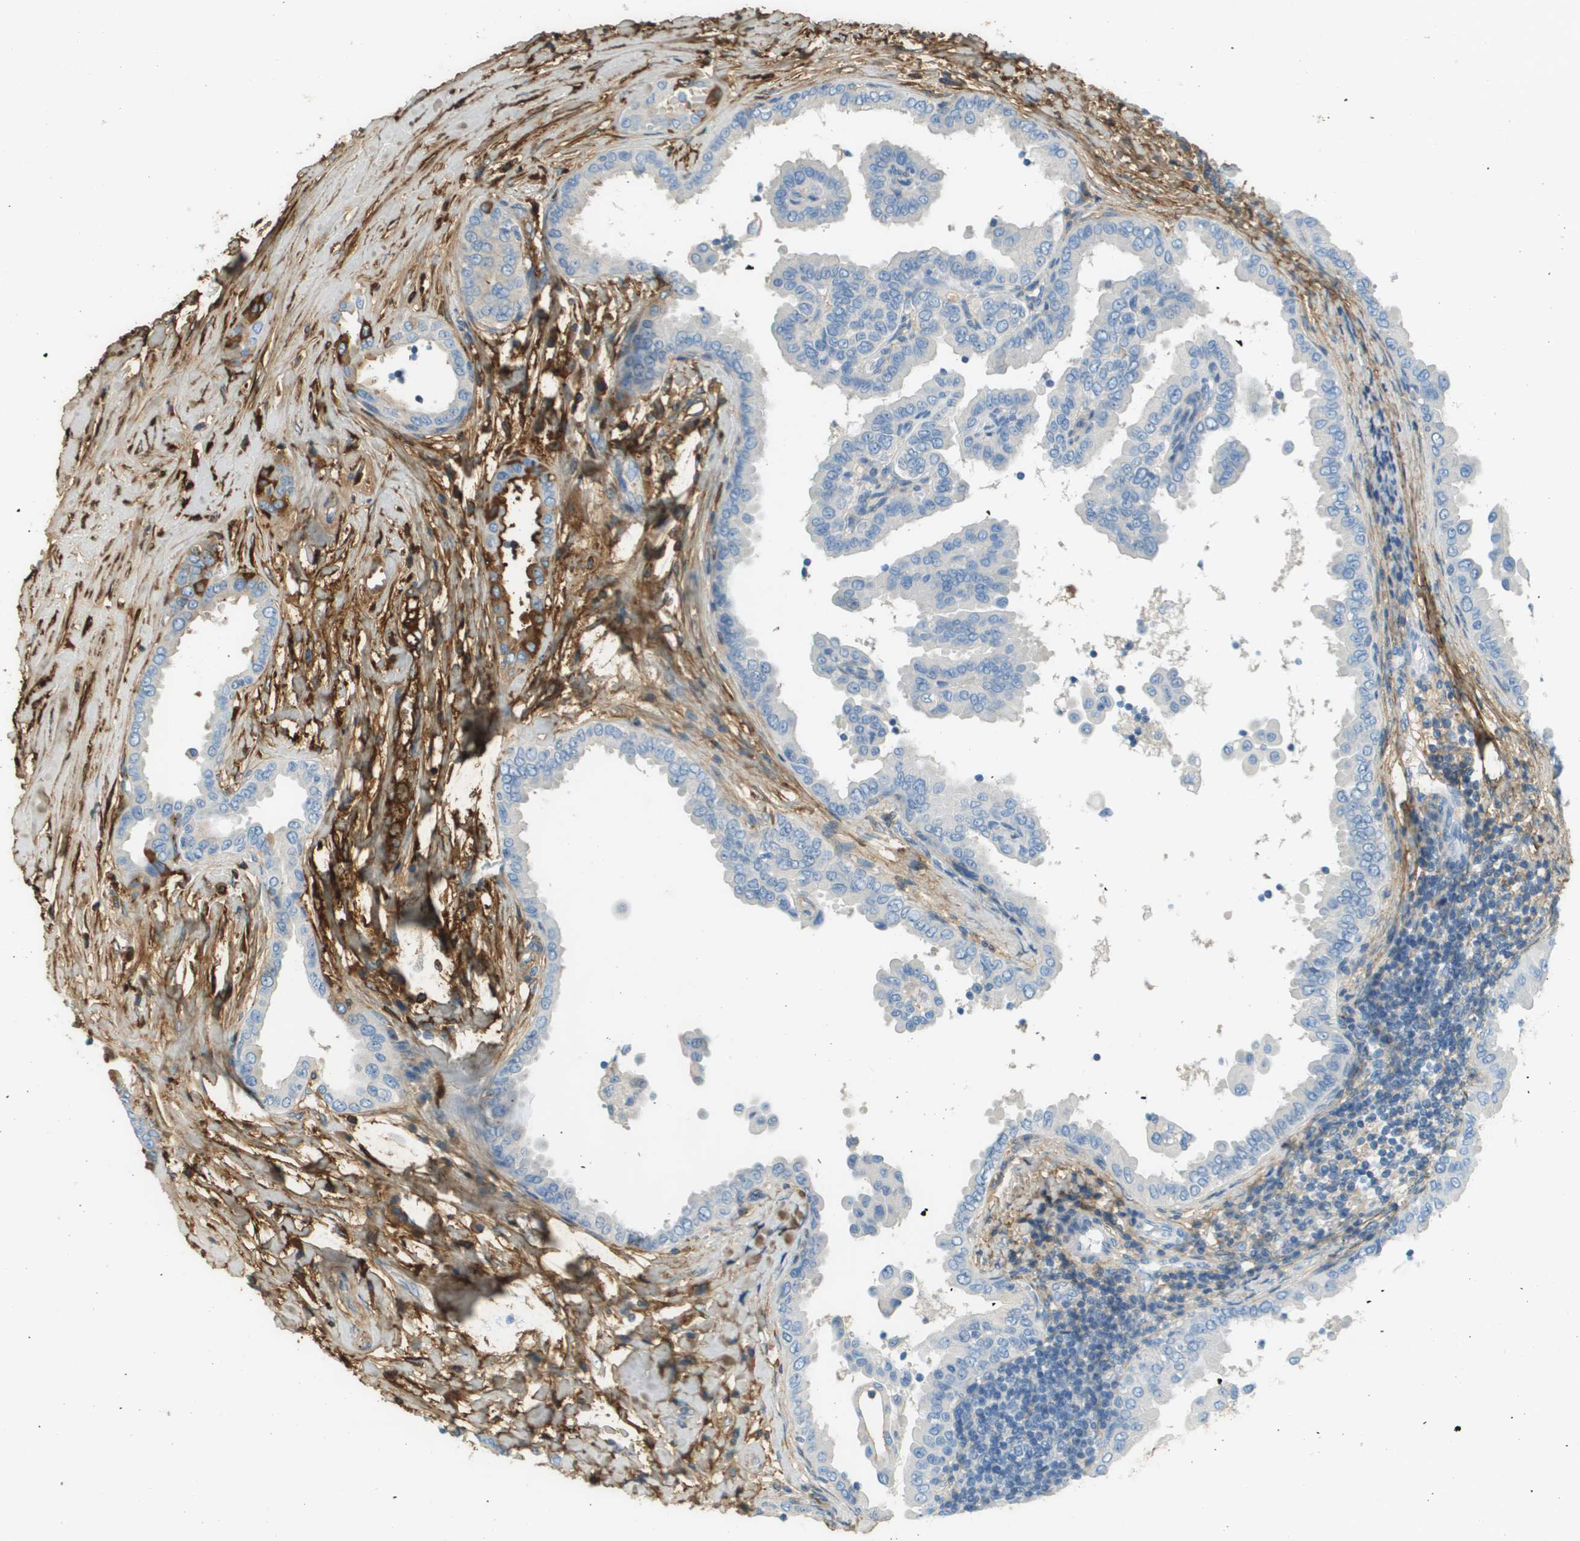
{"staining": {"intensity": "negative", "quantity": "none", "location": "none"}, "tissue": "thyroid cancer", "cell_type": "Tumor cells", "image_type": "cancer", "snomed": [{"axis": "morphology", "description": "Papillary adenocarcinoma, NOS"}, {"axis": "topography", "description": "Thyroid gland"}], "caption": "Tumor cells show no significant staining in thyroid papillary adenocarcinoma.", "gene": "DCN", "patient": {"sex": "male", "age": 33}}